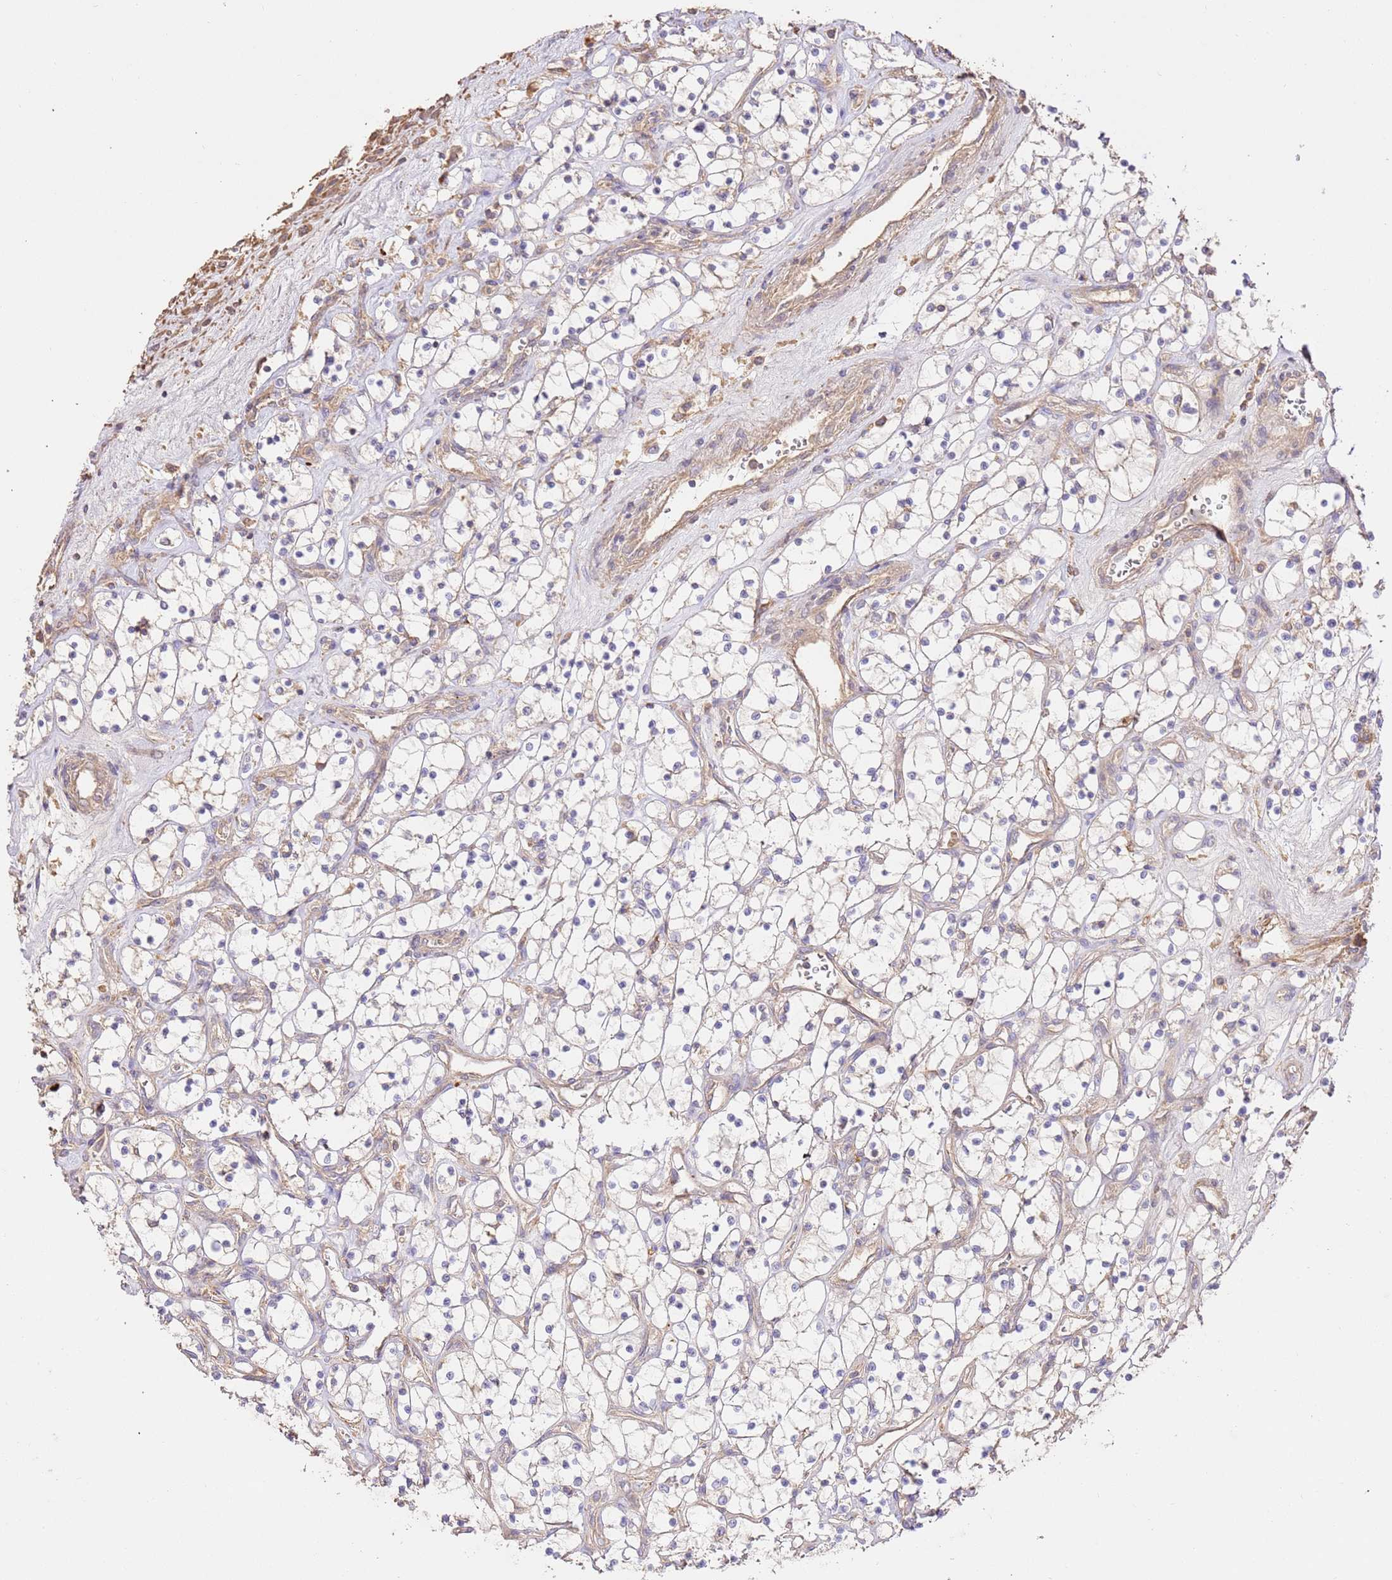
{"staining": {"intensity": "weak", "quantity": "<25%", "location": "cytoplasmic/membranous"}, "tissue": "renal cancer", "cell_type": "Tumor cells", "image_type": "cancer", "snomed": [{"axis": "morphology", "description": "Adenocarcinoma, NOS"}, {"axis": "topography", "description": "Kidney"}], "caption": "The IHC photomicrograph has no significant staining in tumor cells of adenocarcinoma (renal) tissue.", "gene": "CEP55", "patient": {"sex": "female", "age": 69}}